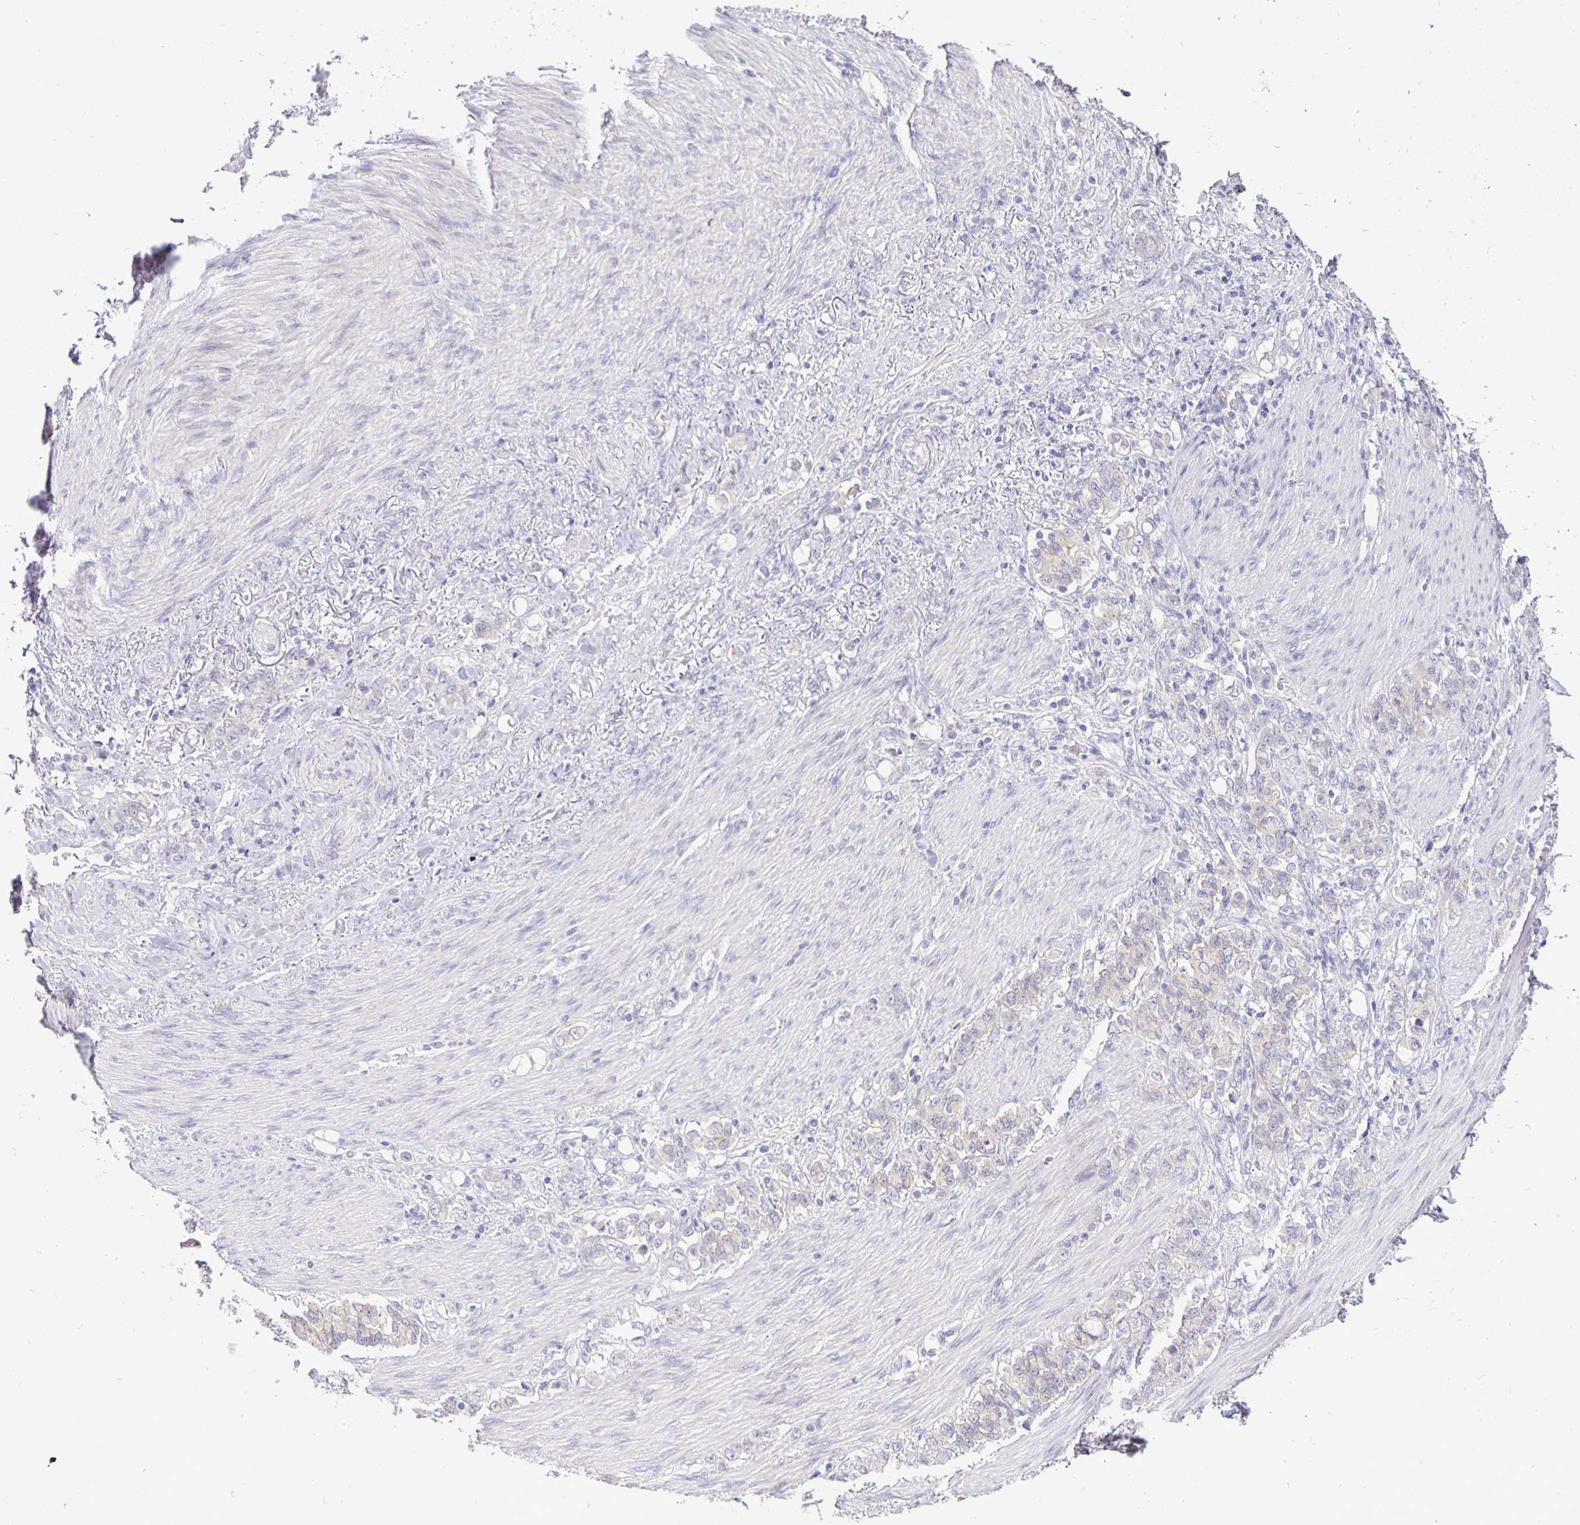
{"staining": {"intensity": "negative", "quantity": "none", "location": "none"}, "tissue": "stomach cancer", "cell_type": "Tumor cells", "image_type": "cancer", "snomed": [{"axis": "morphology", "description": "Adenocarcinoma, NOS"}, {"axis": "topography", "description": "Stomach"}], "caption": "This is an immunohistochemistry micrograph of stomach cancer (adenocarcinoma). There is no staining in tumor cells.", "gene": "ERBB2", "patient": {"sex": "female", "age": 79}}